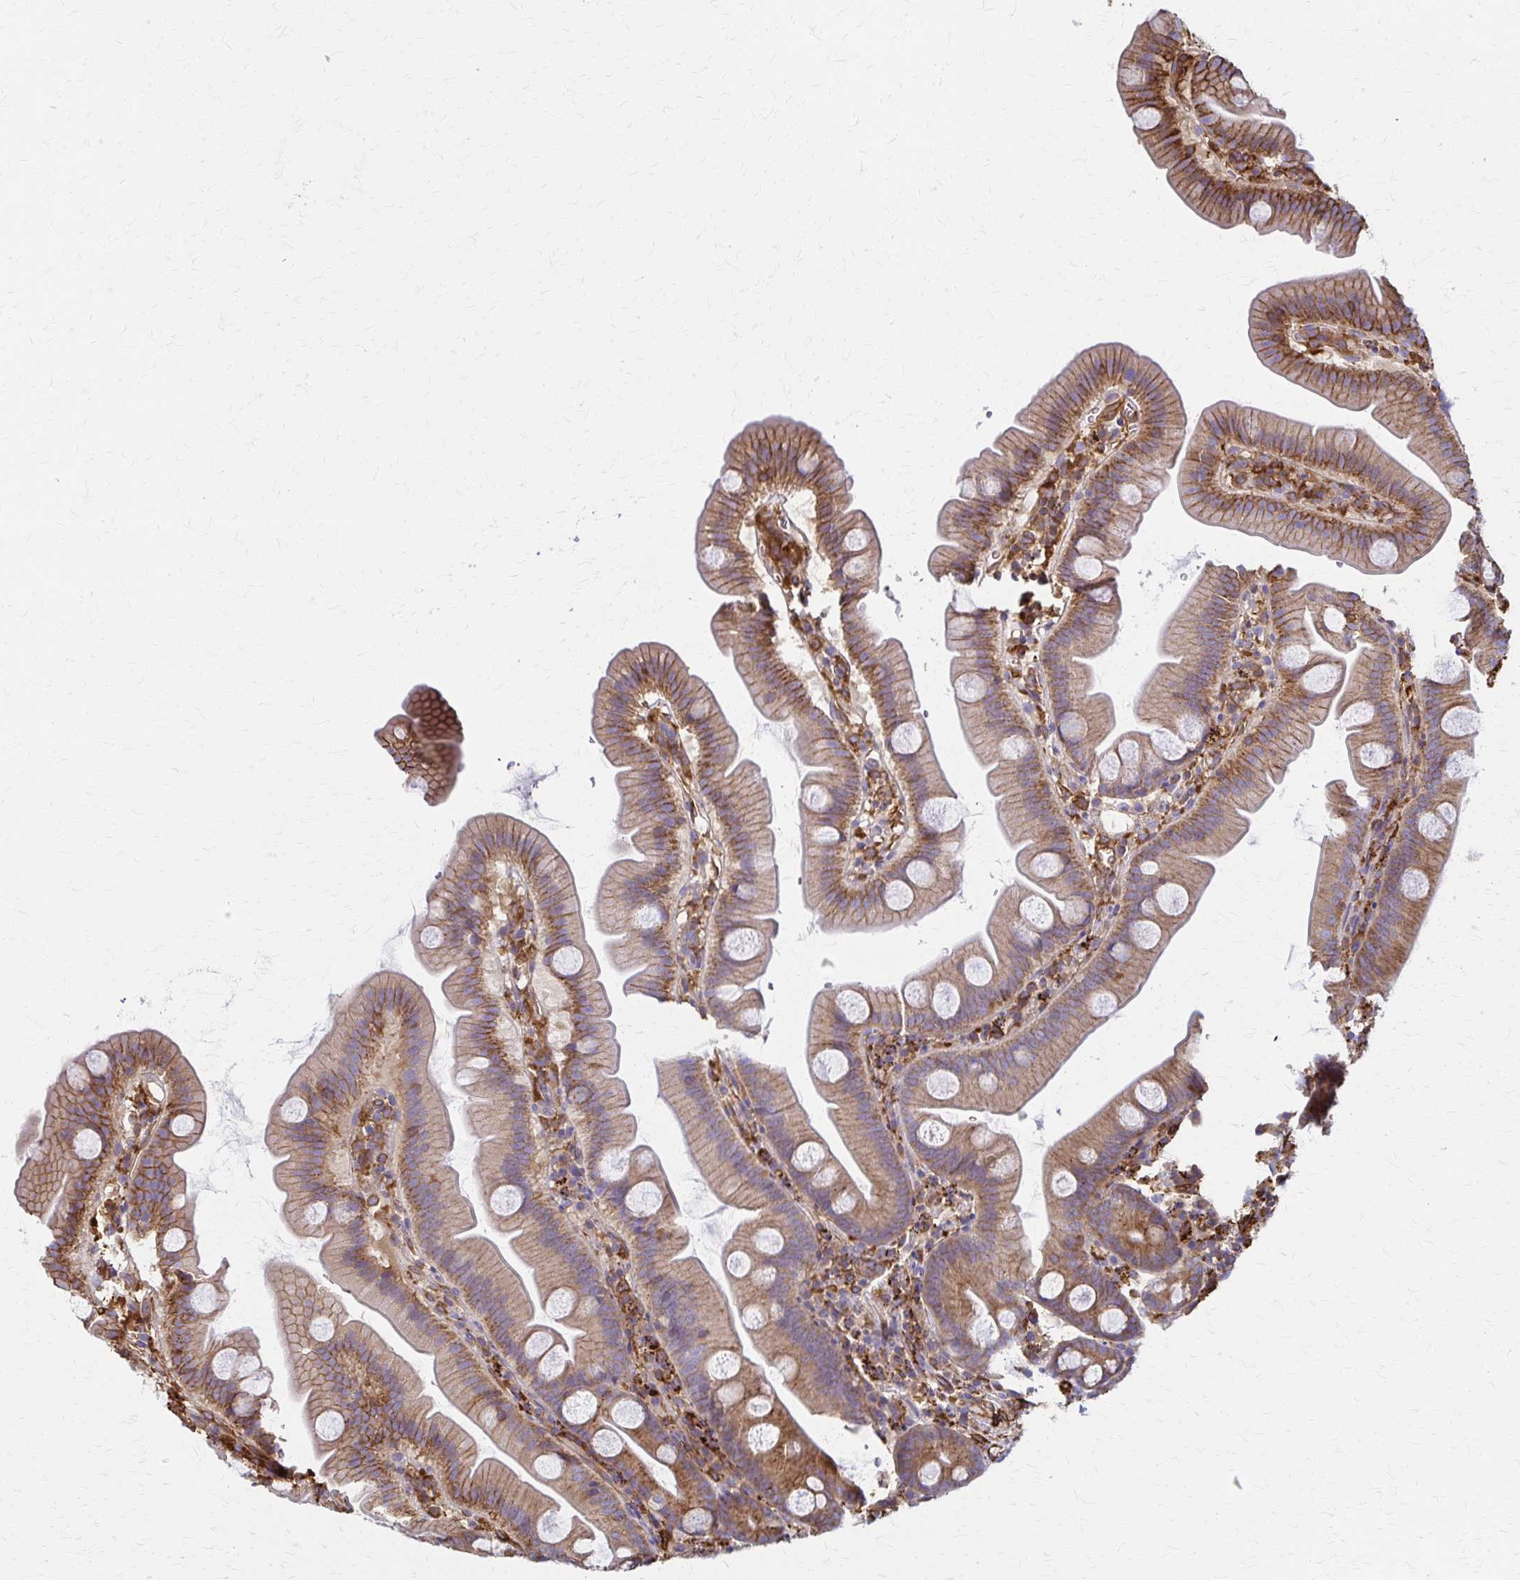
{"staining": {"intensity": "moderate", "quantity": ">75%", "location": "cytoplasmic/membranous"}, "tissue": "small intestine", "cell_type": "Glandular cells", "image_type": "normal", "snomed": [{"axis": "morphology", "description": "Normal tissue, NOS"}, {"axis": "topography", "description": "Small intestine"}], "caption": "IHC of benign small intestine demonstrates medium levels of moderate cytoplasmic/membranous positivity in approximately >75% of glandular cells.", "gene": "WASF2", "patient": {"sex": "female", "age": 68}}